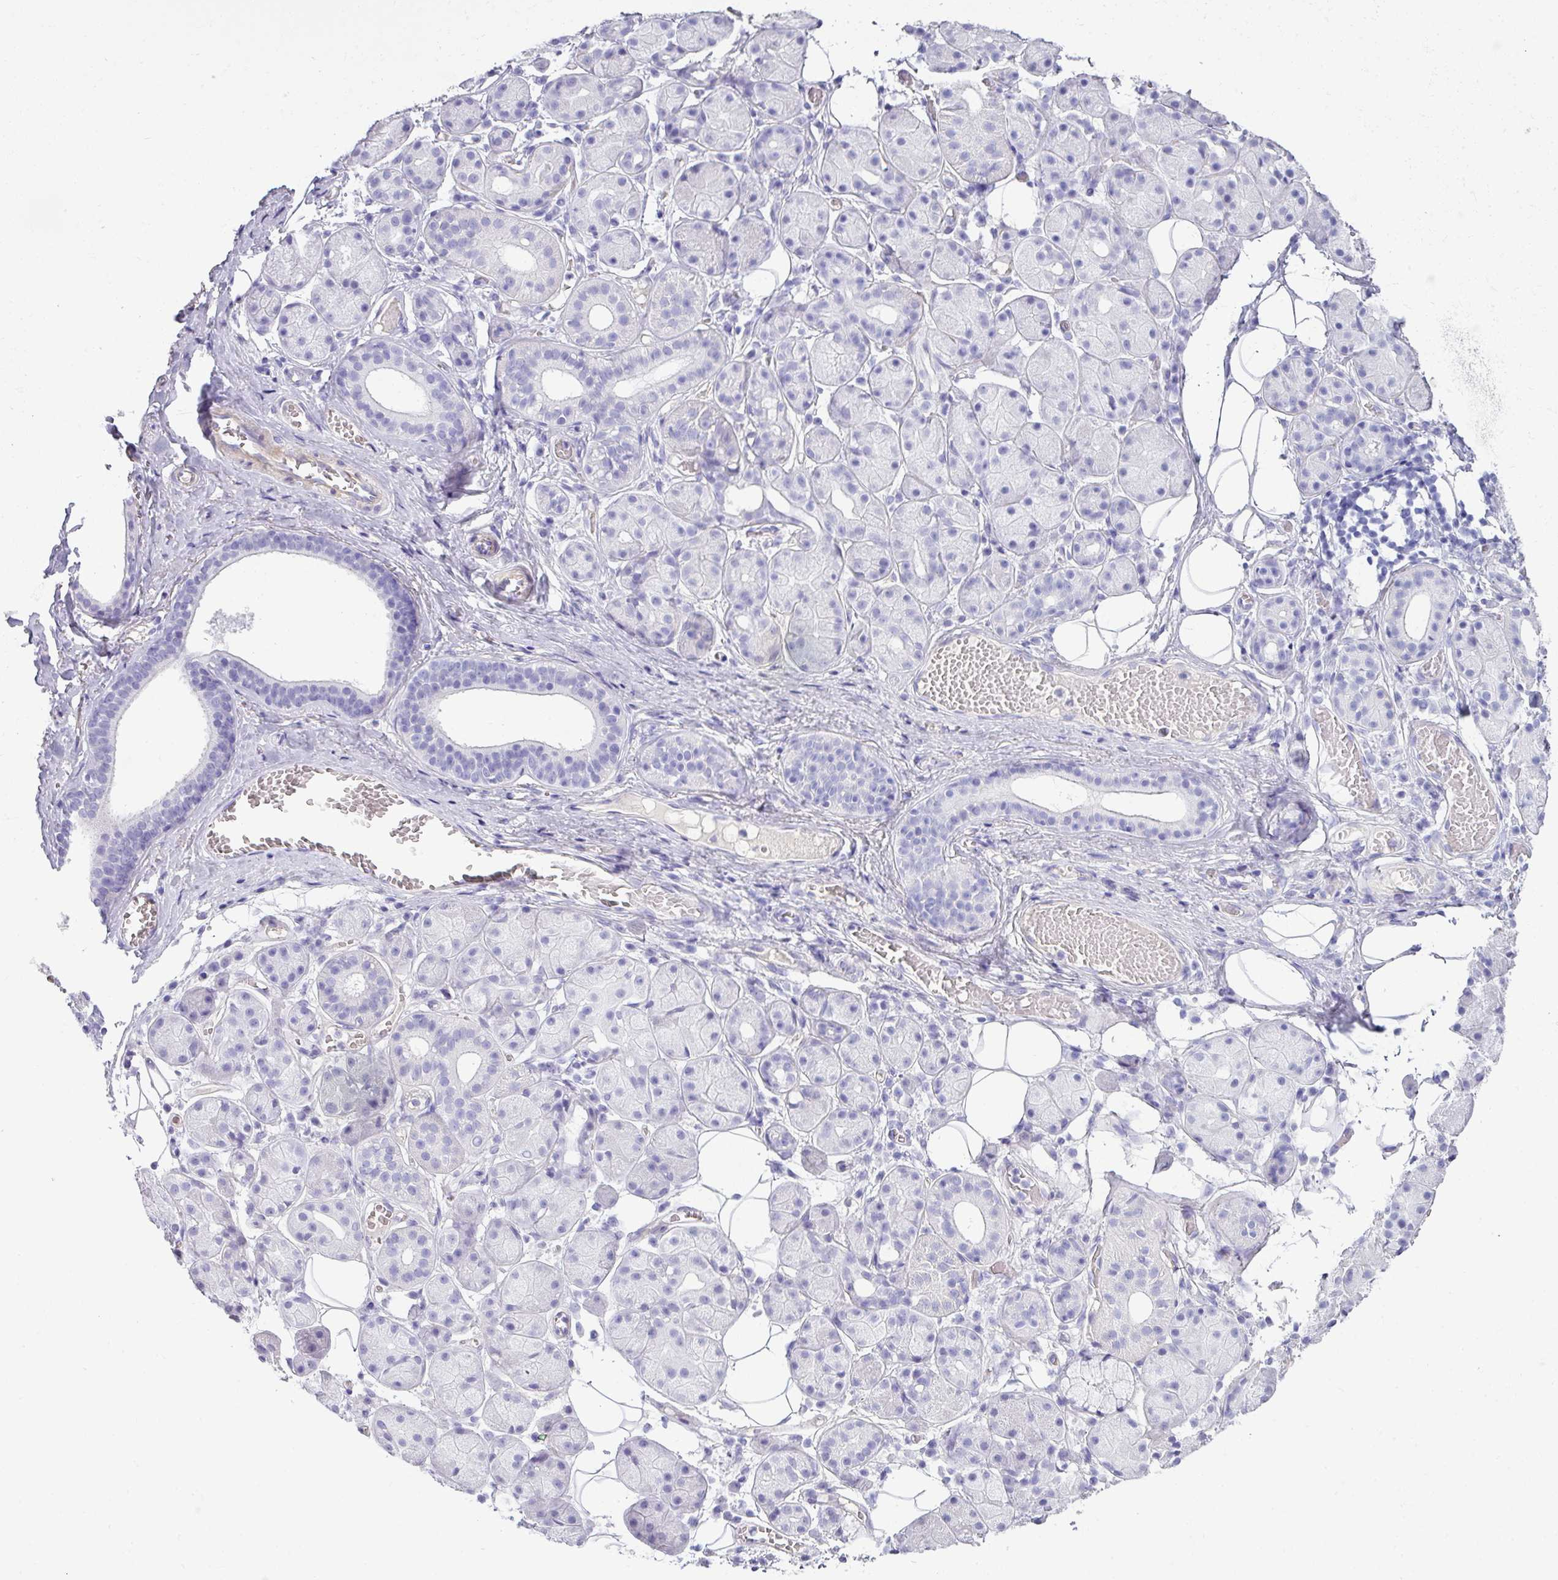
{"staining": {"intensity": "negative", "quantity": "none", "location": "none"}, "tissue": "salivary gland", "cell_type": "Glandular cells", "image_type": "normal", "snomed": [{"axis": "morphology", "description": "Squamous cell carcinoma, NOS"}, {"axis": "topography", "description": "Skin"}, {"axis": "topography", "description": "Head-Neck"}], "caption": "The photomicrograph shows no staining of glandular cells in unremarkable salivary gland. (DAB (3,3'-diaminobenzidine) immunohistochemistry, high magnification).", "gene": "VCX2", "patient": {"sex": "male", "age": 80}}